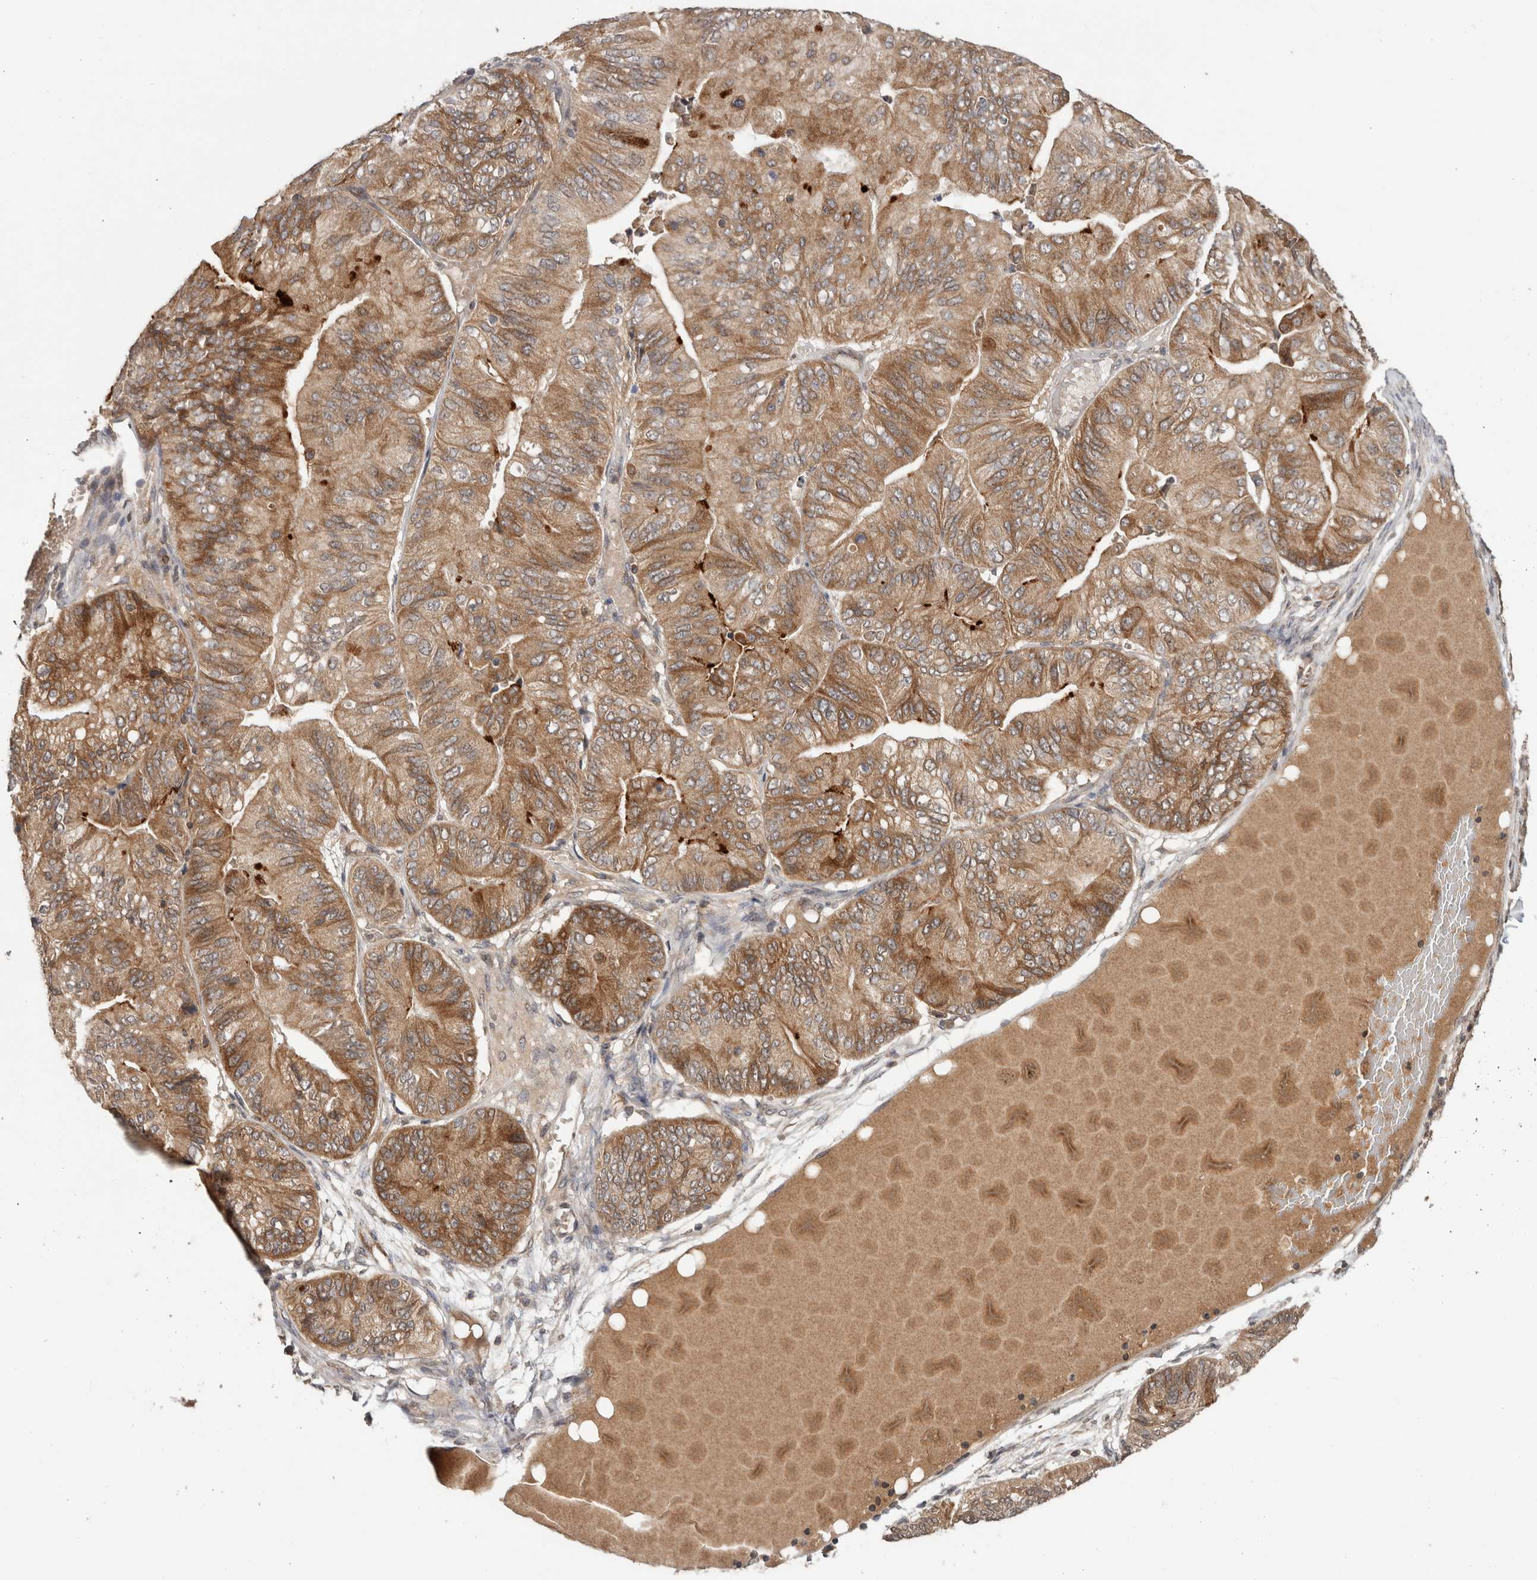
{"staining": {"intensity": "moderate", "quantity": ">75%", "location": "cytoplasmic/membranous"}, "tissue": "ovarian cancer", "cell_type": "Tumor cells", "image_type": "cancer", "snomed": [{"axis": "morphology", "description": "Cystadenocarcinoma, mucinous, NOS"}, {"axis": "topography", "description": "Ovary"}], "caption": "Human mucinous cystadenocarcinoma (ovarian) stained with a brown dye reveals moderate cytoplasmic/membranous positive staining in approximately >75% of tumor cells.", "gene": "HMOX2", "patient": {"sex": "female", "age": 61}}